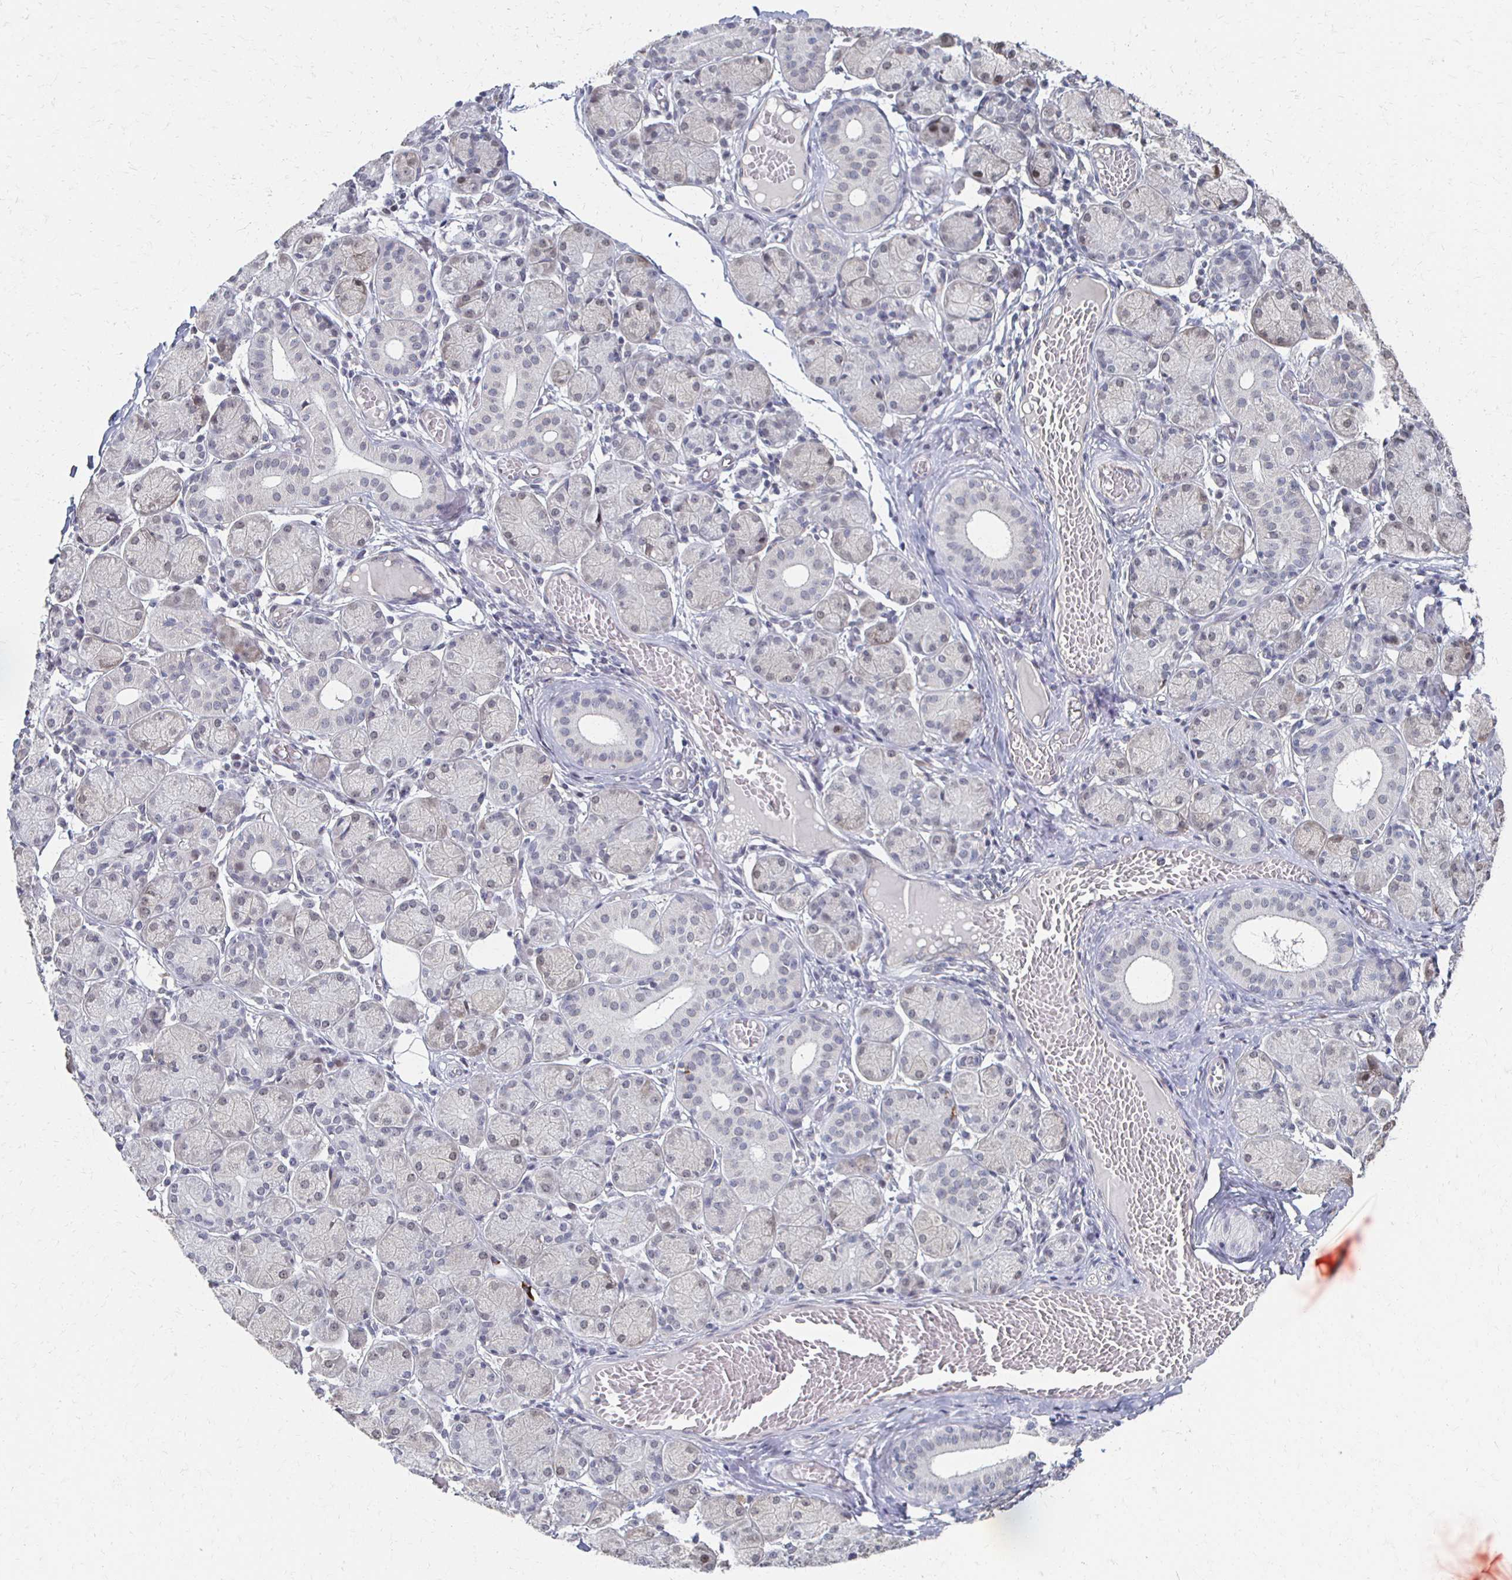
{"staining": {"intensity": "negative", "quantity": "none", "location": "none"}, "tissue": "salivary gland", "cell_type": "Glandular cells", "image_type": "normal", "snomed": [{"axis": "morphology", "description": "Normal tissue, NOS"}, {"axis": "topography", "description": "Salivary gland"}], "caption": "High power microscopy image of an IHC image of normal salivary gland, revealing no significant expression in glandular cells.", "gene": "DAB1", "patient": {"sex": "female", "age": 24}}